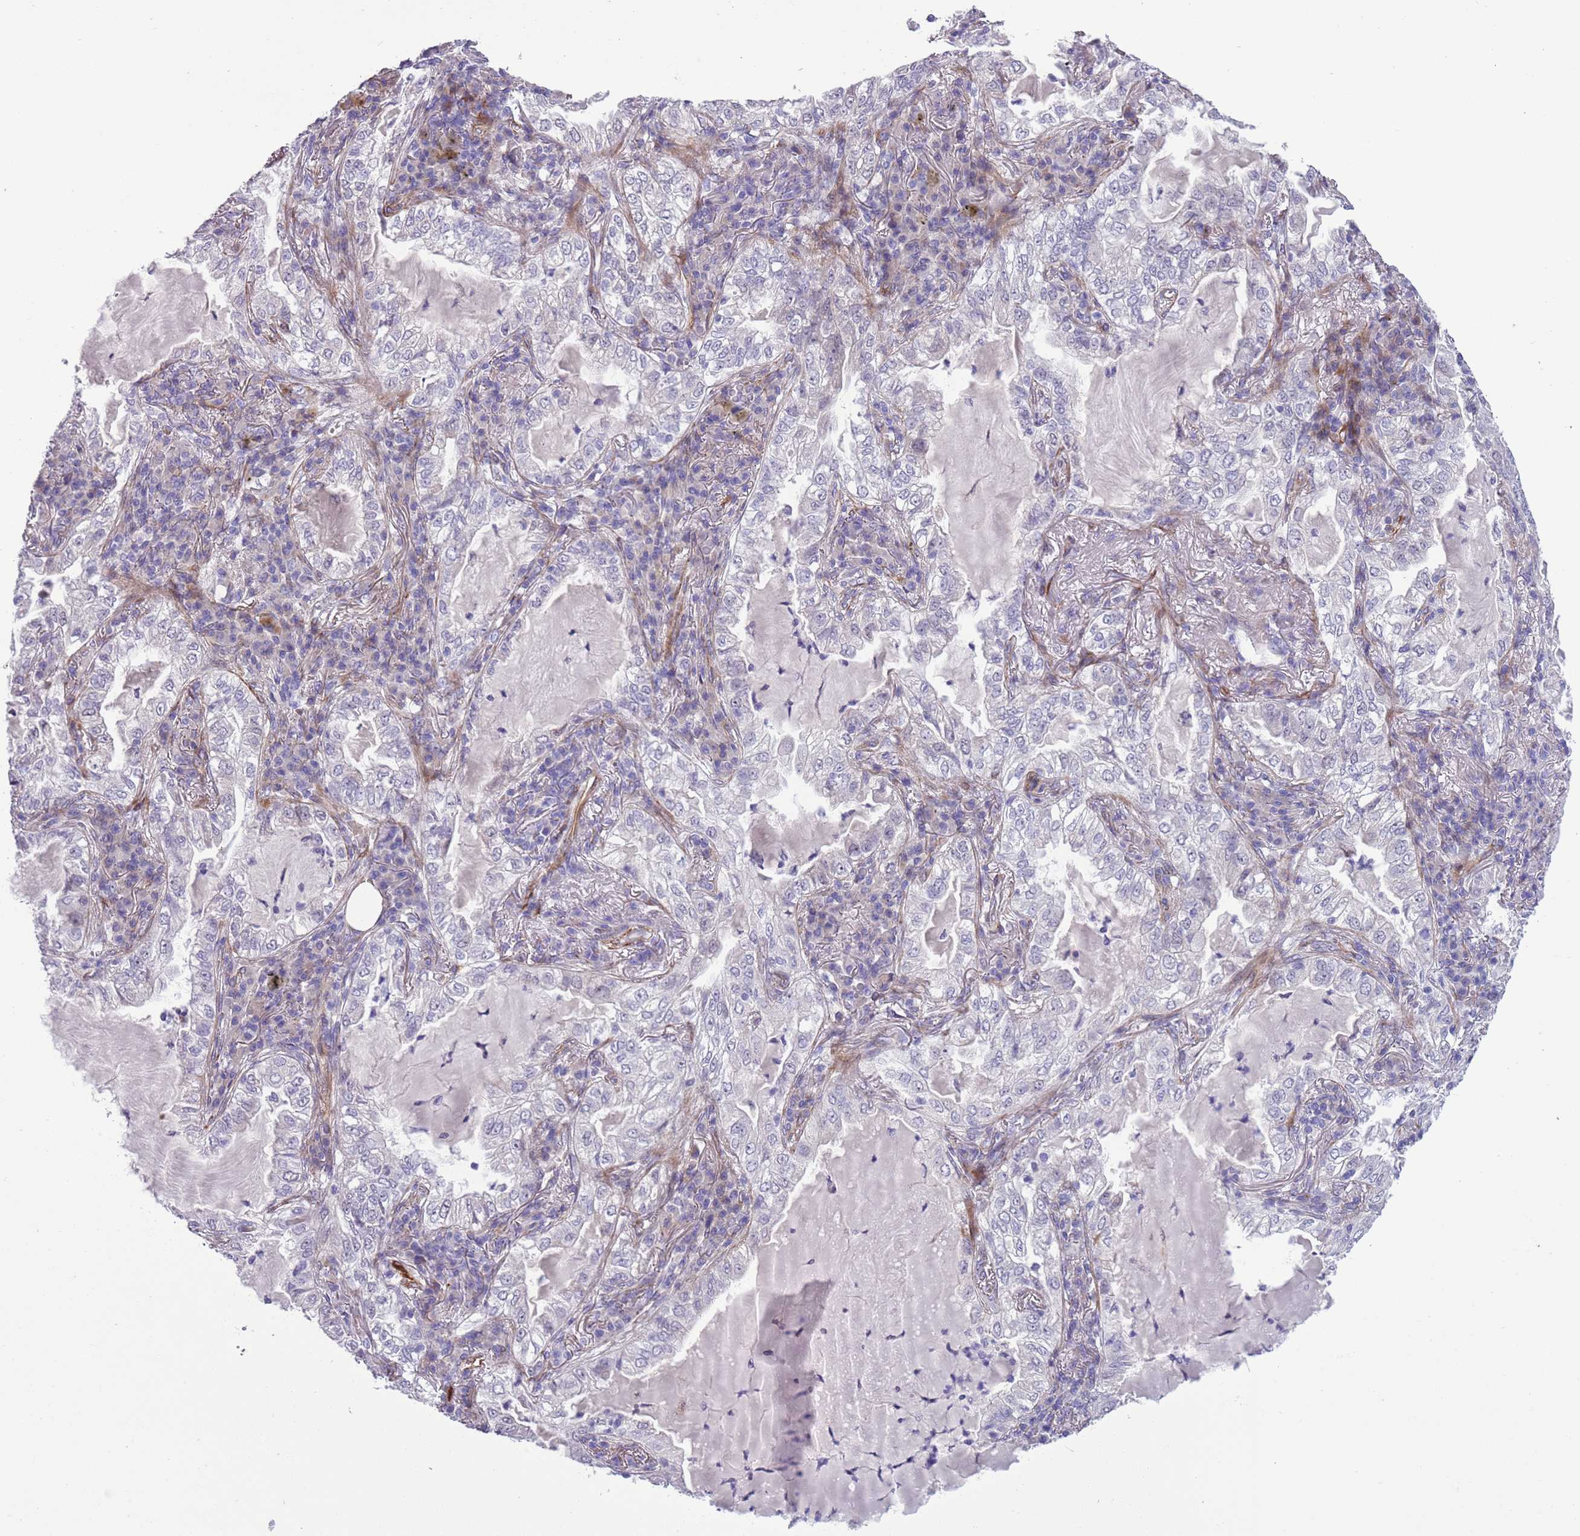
{"staining": {"intensity": "negative", "quantity": "none", "location": "none"}, "tissue": "lung cancer", "cell_type": "Tumor cells", "image_type": "cancer", "snomed": [{"axis": "morphology", "description": "Adenocarcinoma, NOS"}, {"axis": "topography", "description": "Lung"}], "caption": "Protein analysis of lung cancer reveals no significant expression in tumor cells. (Immunohistochemistry, brightfield microscopy, high magnification).", "gene": "MRPL32", "patient": {"sex": "female", "age": 73}}